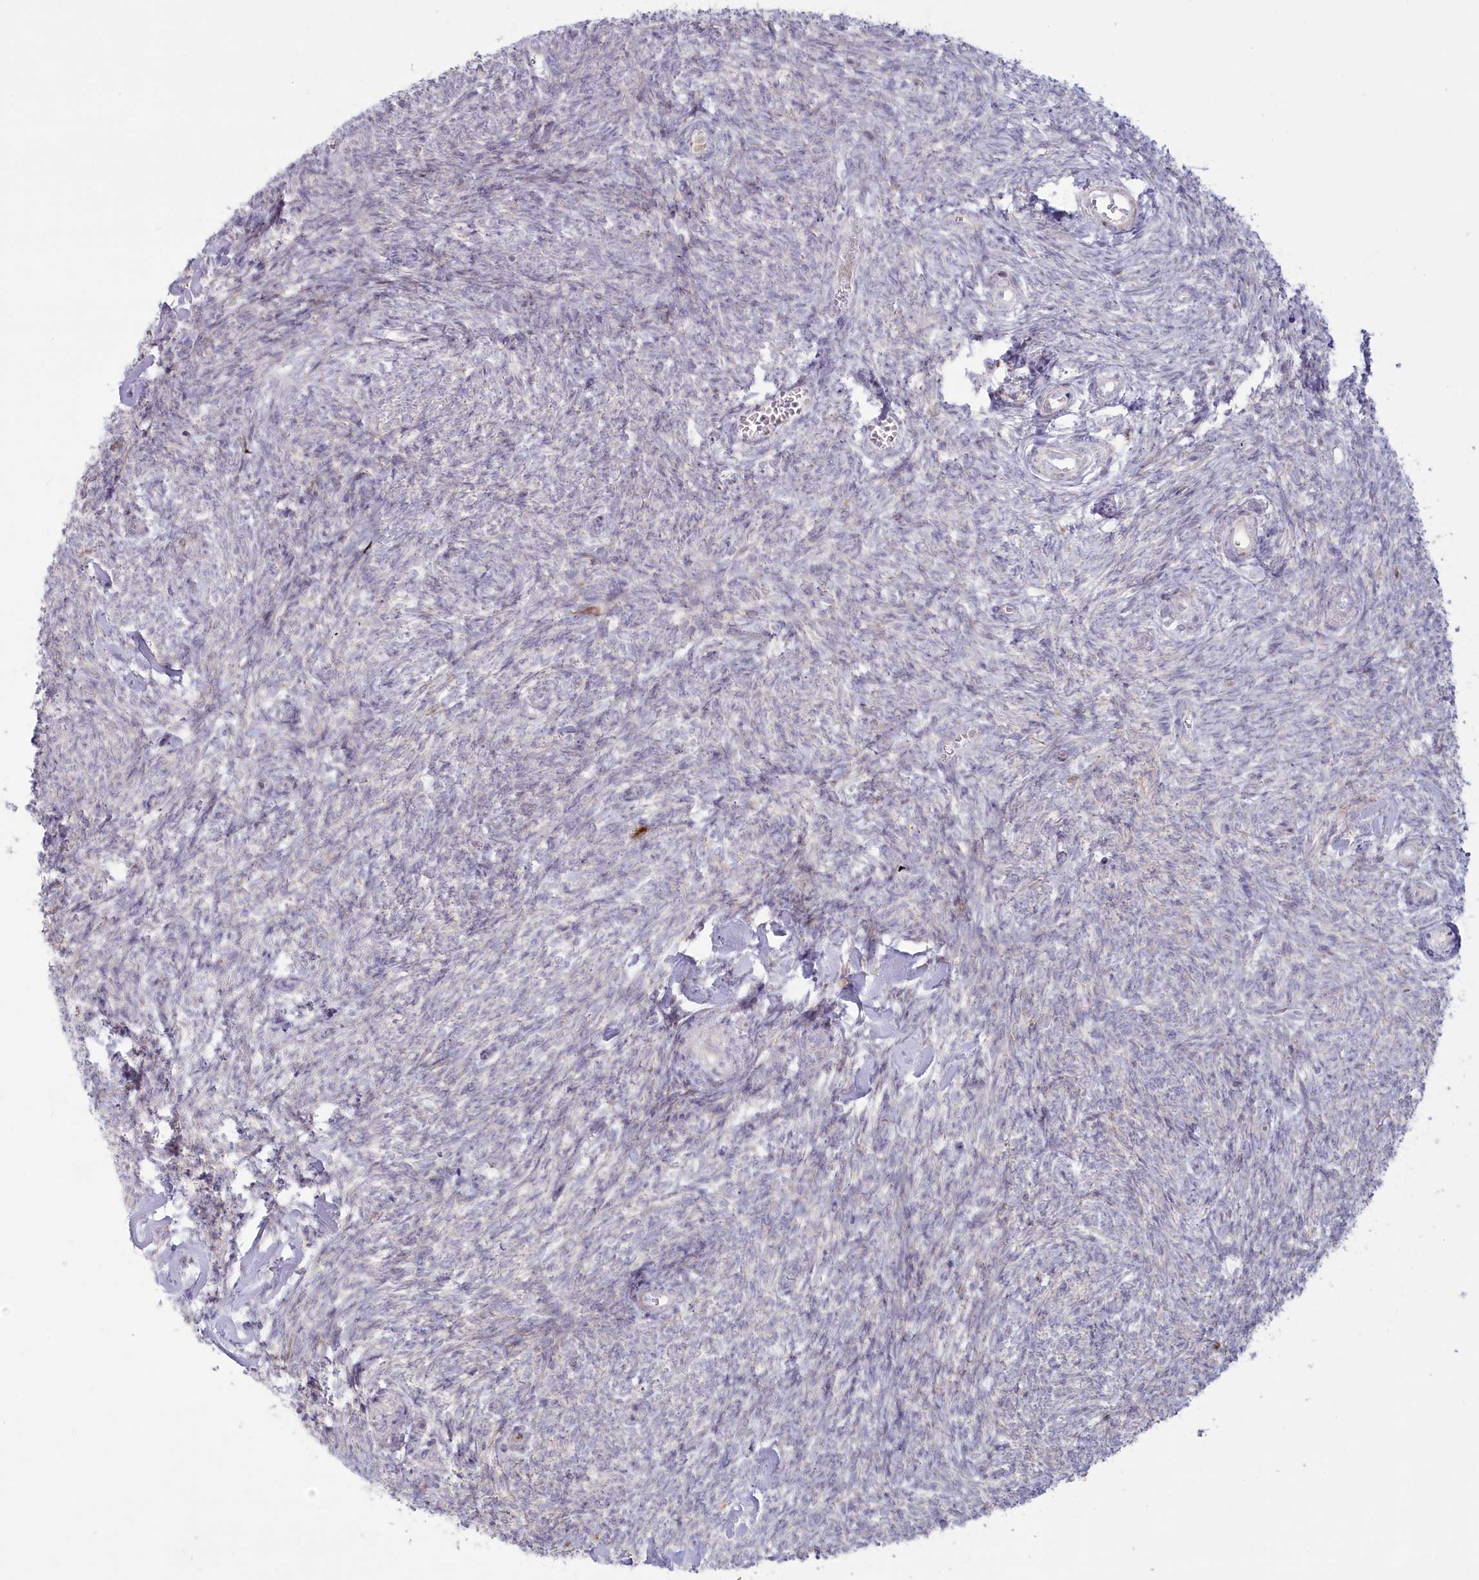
{"staining": {"intensity": "negative", "quantity": "none", "location": "none"}, "tissue": "ovary", "cell_type": "Ovarian stroma cells", "image_type": "normal", "snomed": [{"axis": "morphology", "description": "Normal tissue, NOS"}, {"axis": "topography", "description": "Ovary"}], "caption": "High power microscopy histopathology image of an immunohistochemistry image of unremarkable ovary, revealing no significant staining in ovarian stroma cells.", "gene": "MTG1", "patient": {"sex": "female", "age": 44}}